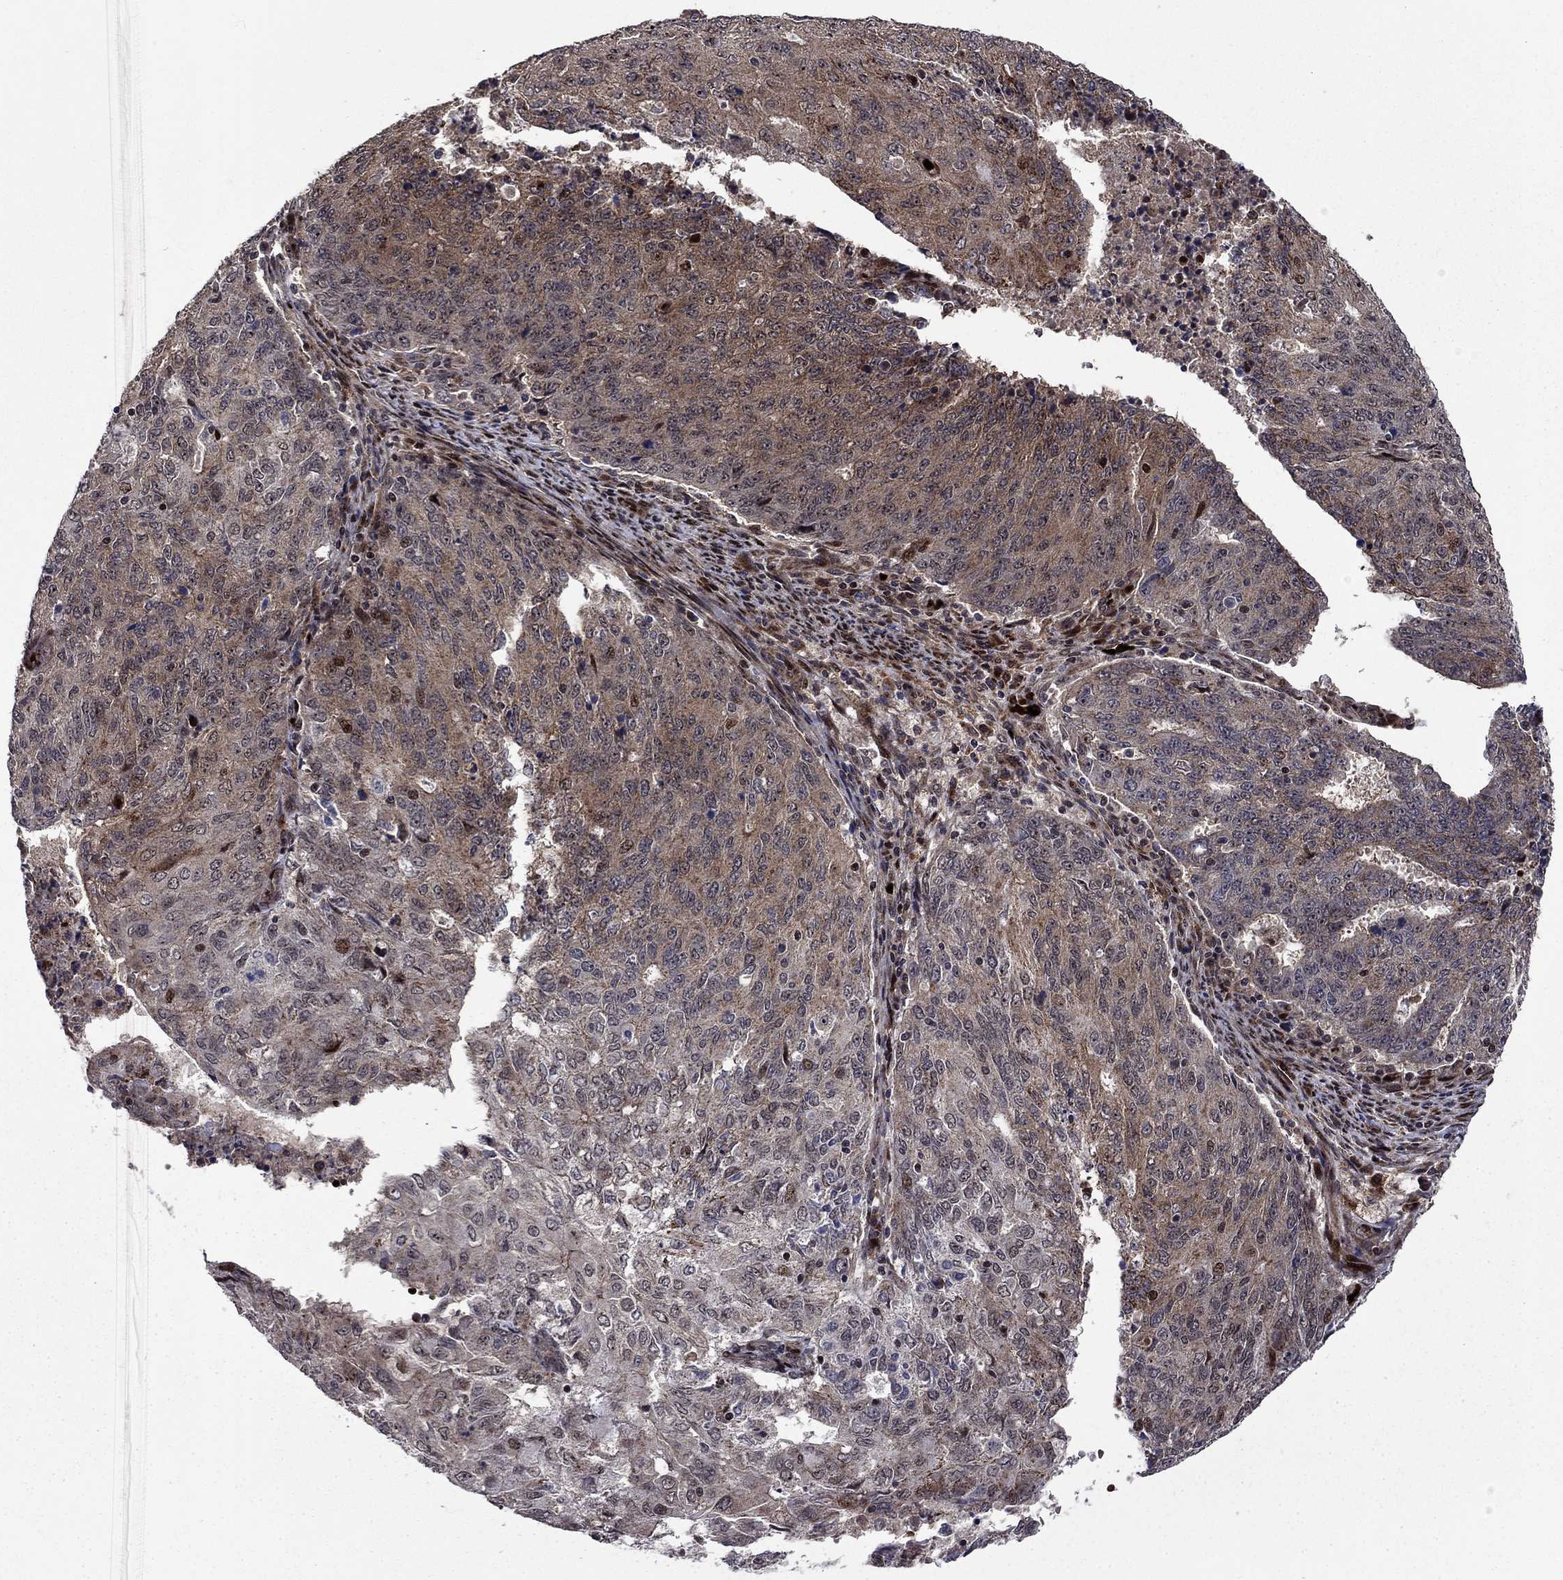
{"staining": {"intensity": "moderate", "quantity": "<25%", "location": "cytoplasmic/membranous,nuclear"}, "tissue": "endometrial cancer", "cell_type": "Tumor cells", "image_type": "cancer", "snomed": [{"axis": "morphology", "description": "Adenocarcinoma, NOS"}, {"axis": "topography", "description": "Endometrium"}], "caption": "DAB (3,3'-diaminobenzidine) immunohistochemical staining of adenocarcinoma (endometrial) shows moderate cytoplasmic/membranous and nuclear protein expression in about <25% of tumor cells. (Brightfield microscopy of DAB IHC at high magnification).", "gene": "AGTPBP1", "patient": {"sex": "female", "age": 82}}